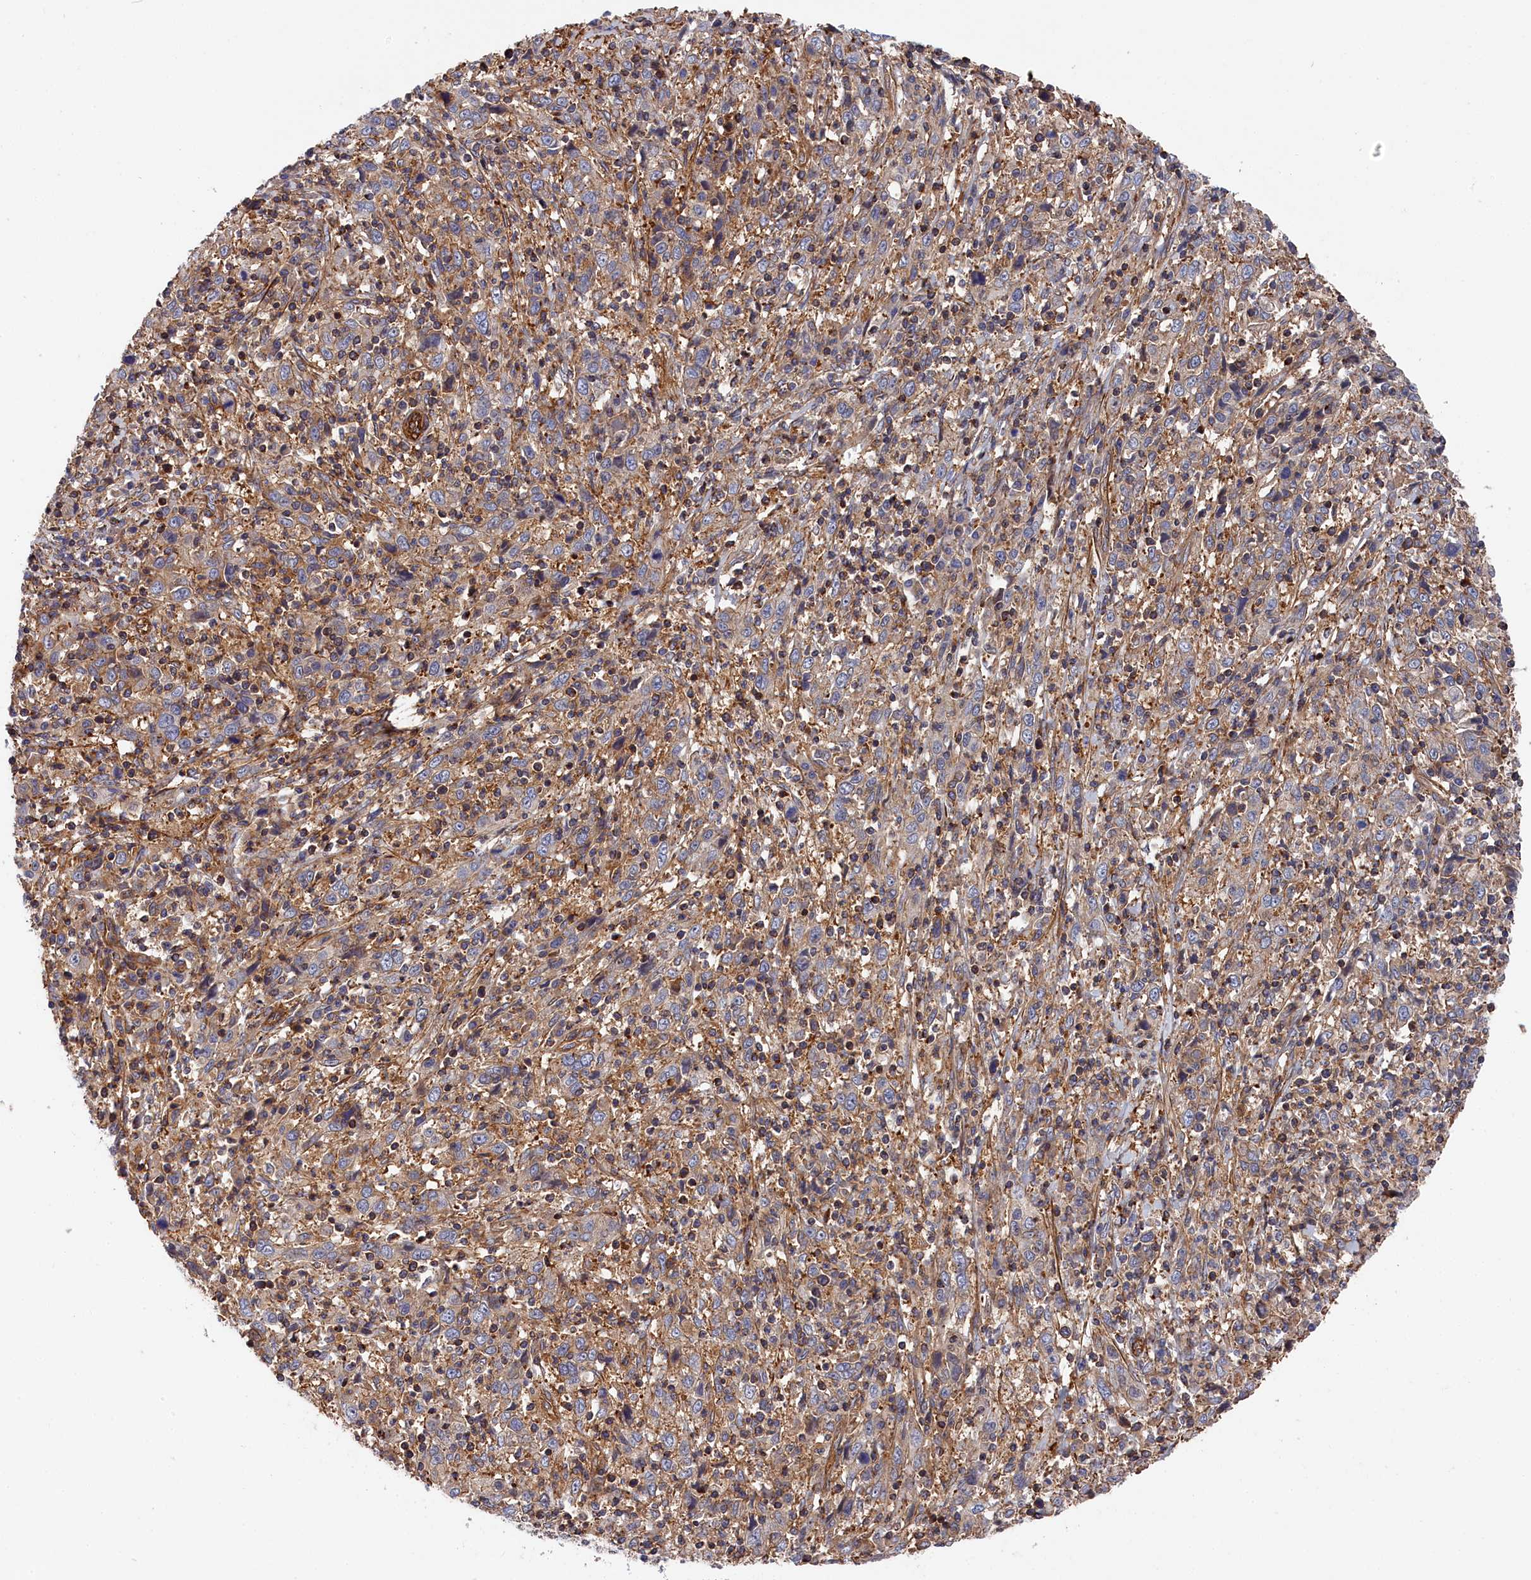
{"staining": {"intensity": "weak", "quantity": "25%-75%", "location": "cytoplasmic/membranous"}, "tissue": "cervical cancer", "cell_type": "Tumor cells", "image_type": "cancer", "snomed": [{"axis": "morphology", "description": "Squamous cell carcinoma, NOS"}, {"axis": "topography", "description": "Cervix"}], "caption": "An immunohistochemistry (IHC) photomicrograph of neoplastic tissue is shown. Protein staining in brown shows weak cytoplasmic/membranous positivity in cervical cancer within tumor cells.", "gene": "LDHD", "patient": {"sex": "female", "age": 46}}